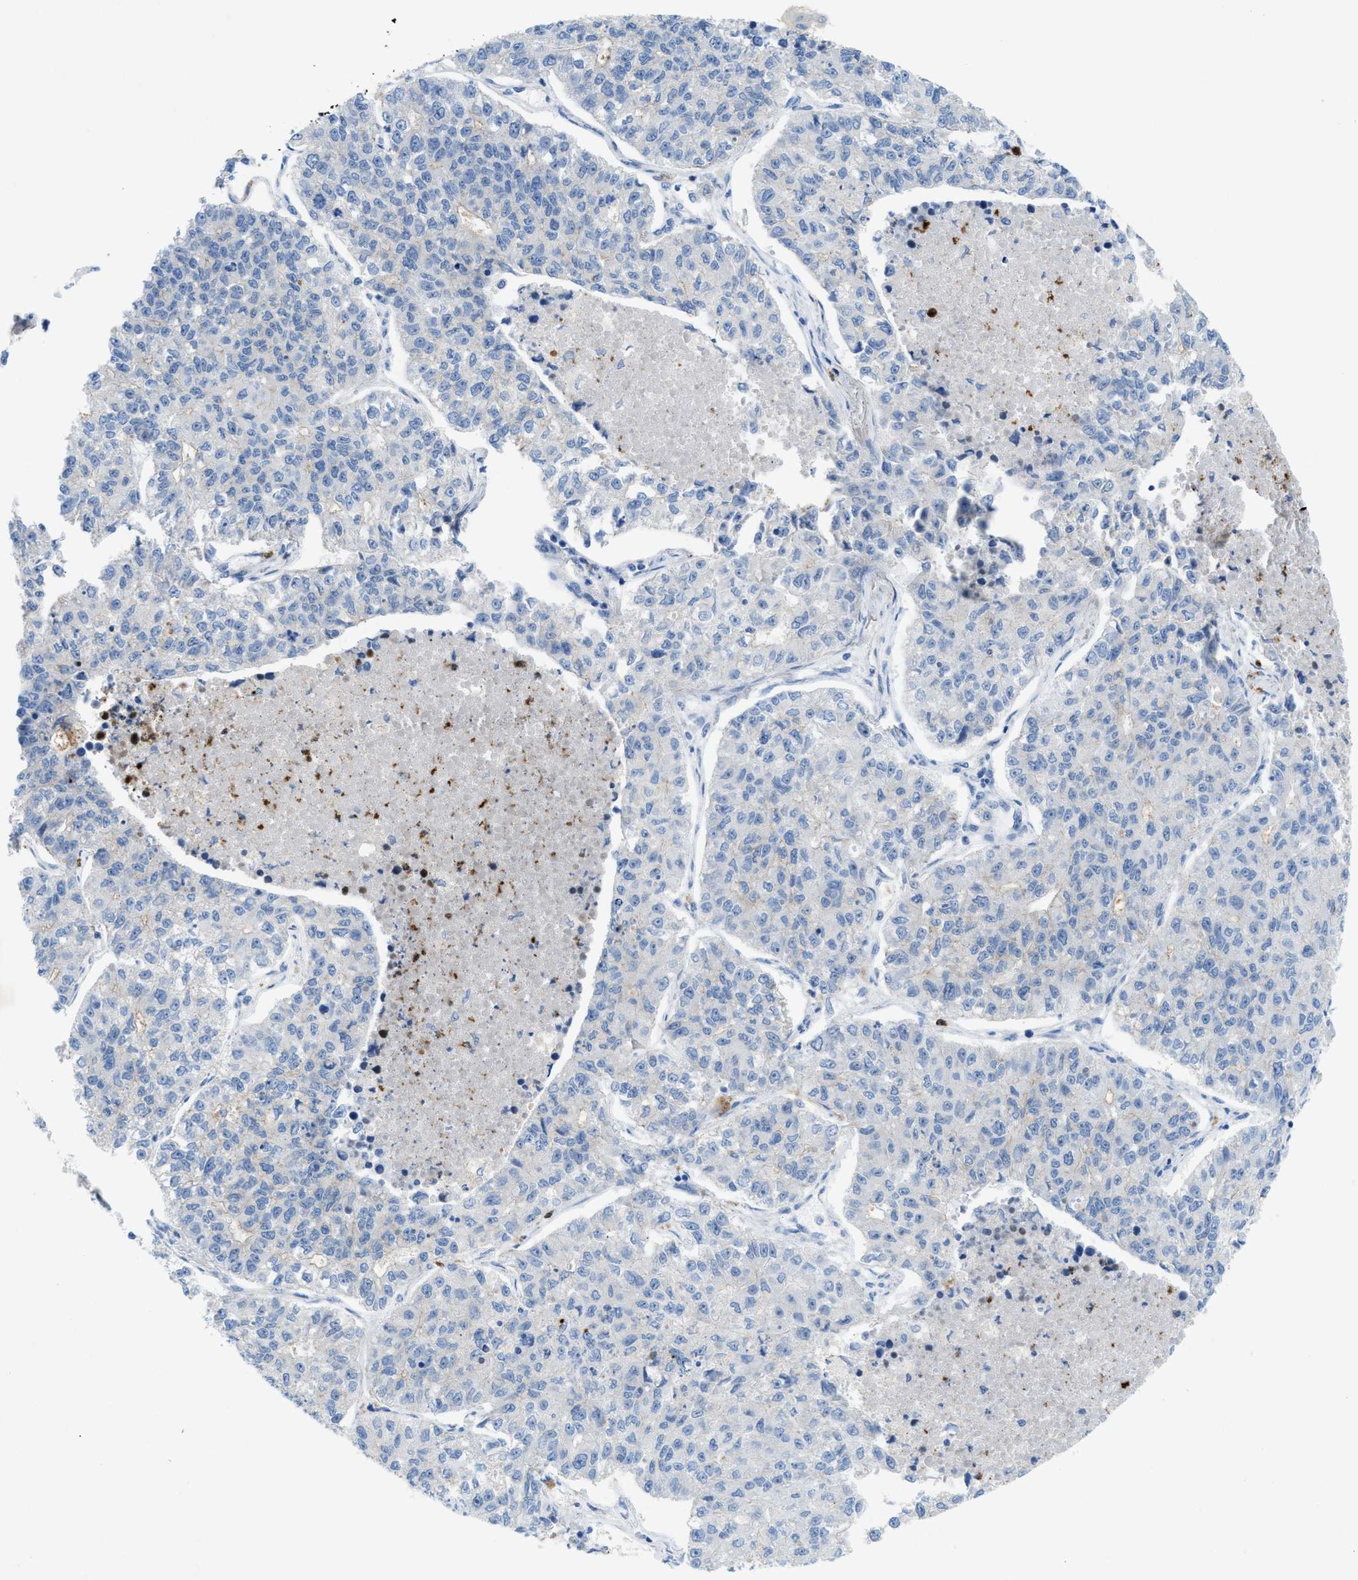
{"staining": {"intensity": "negative", "quantity": "none", "location": "none"}, "tissue": "lung cancer", "cell_type": "Tumor cells", "image_type": "cancer", "snomed": [{"axis": "morphology", "description": "Adenocarcinoma, NOS"}, {"axis": "topography", "description": "Lung"}], "caption": "Immunohistochemistry histopathology image of neoplastic tissue: human lung adenocarcinoma stained with DAB reveals no significant protein staining in tumor cells. (DAB (3,3'-diaminobenzidine) IHC visualized using brightfield microscopy, high magnification).", "gene": "CMTM1", "patient": {"sex": "male", "age": 49}}